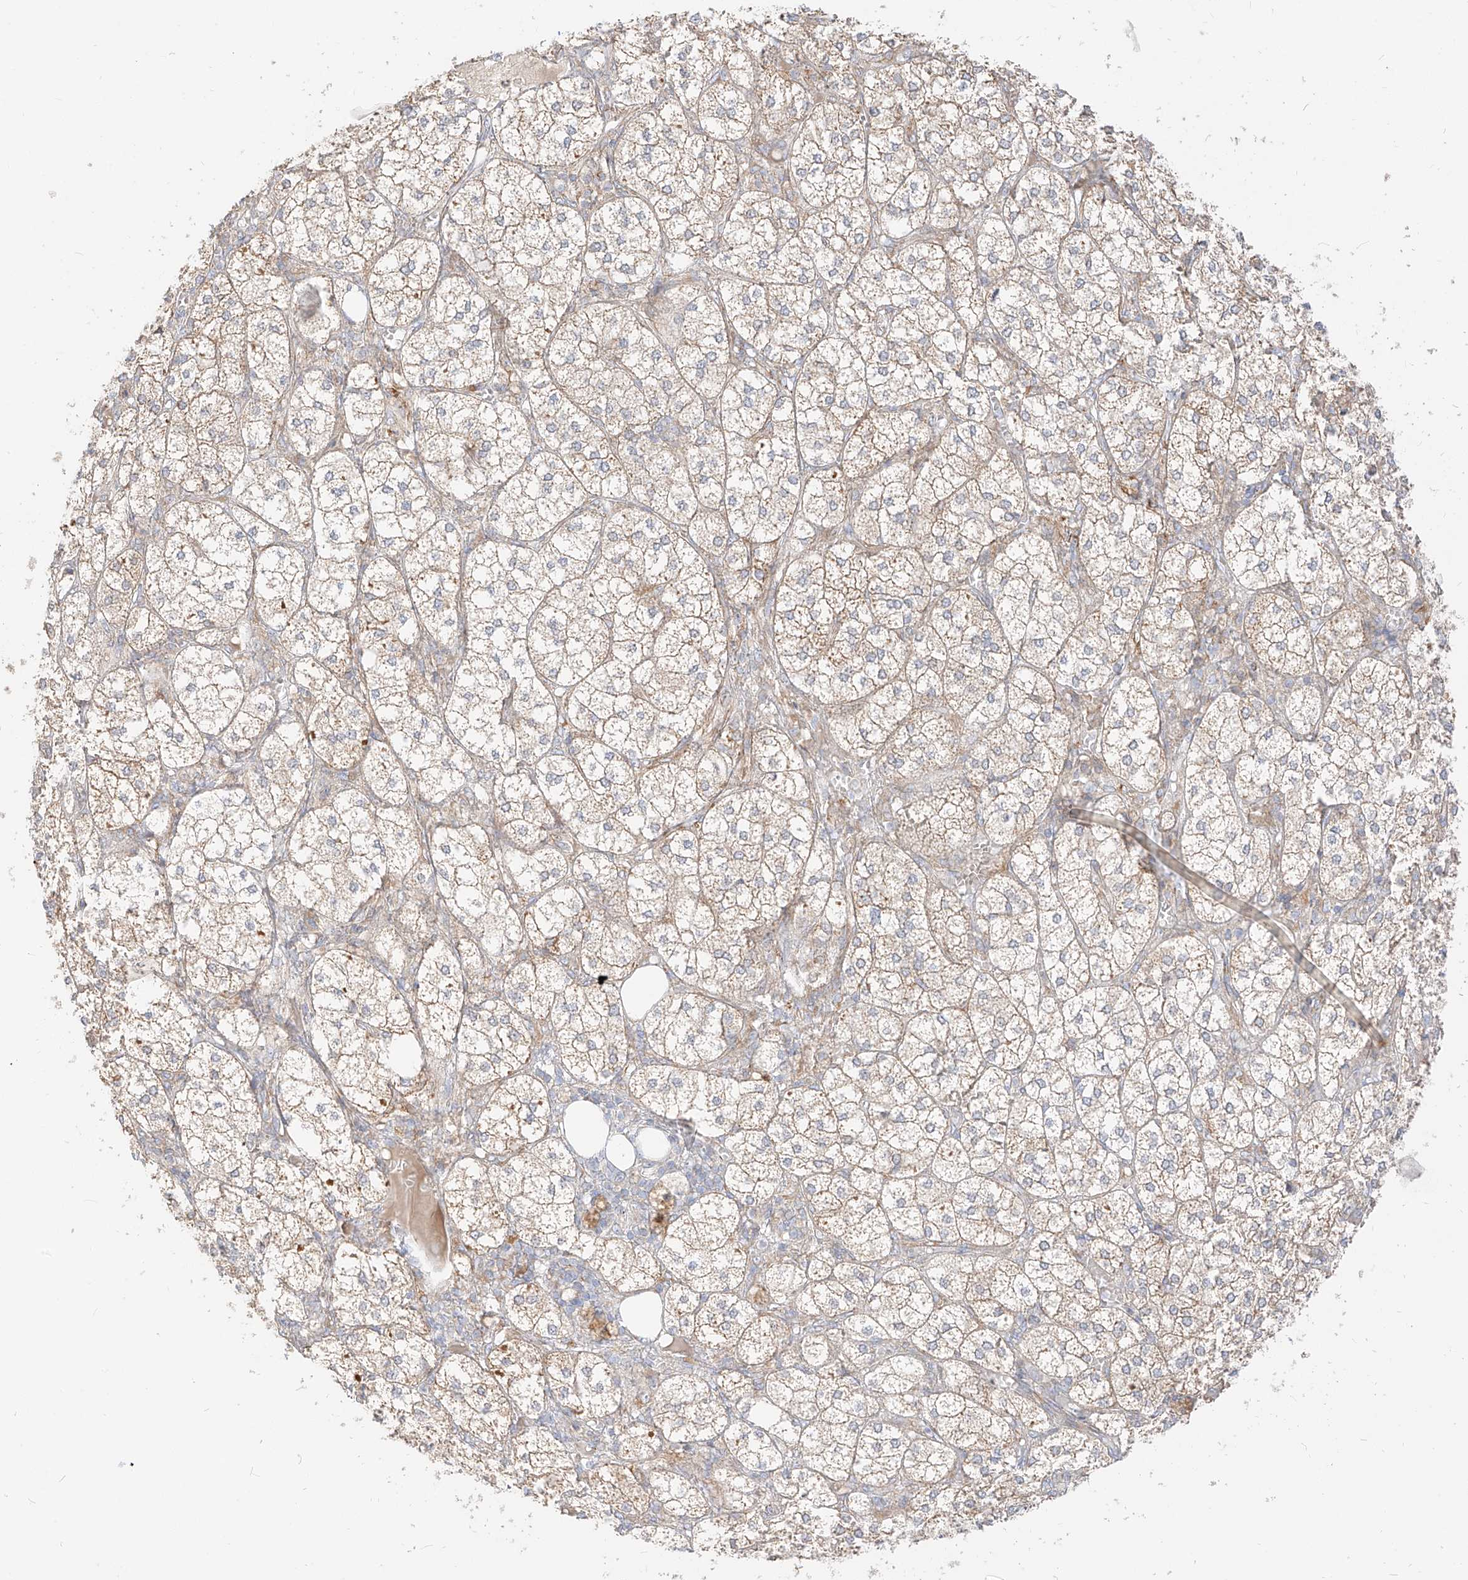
{"staining": {"intensity": "moderate", "quantity": ">75%", "location": "cytoplasmic/membranous"}, "tissue": "adrenal gland", "cell_type": "Glandular cells", "image_type": "normal", "snomed": [{"axis": "morphology", "description": "Normal tissue, NOS"}, {"axis": "topography", "description": "Adrenal gland"}], "caption": "Adrenal gland stained with DAB immunohistochemistry (IHC) reveals medium levels of moderate cytoplasmic/membranous staining in approximately >75% of glandular cells. The protein is shown in brown color, while the nuclei are stained blue.", "gene": "ZIM3", "patient": {"sex": "female", "age": 61}}